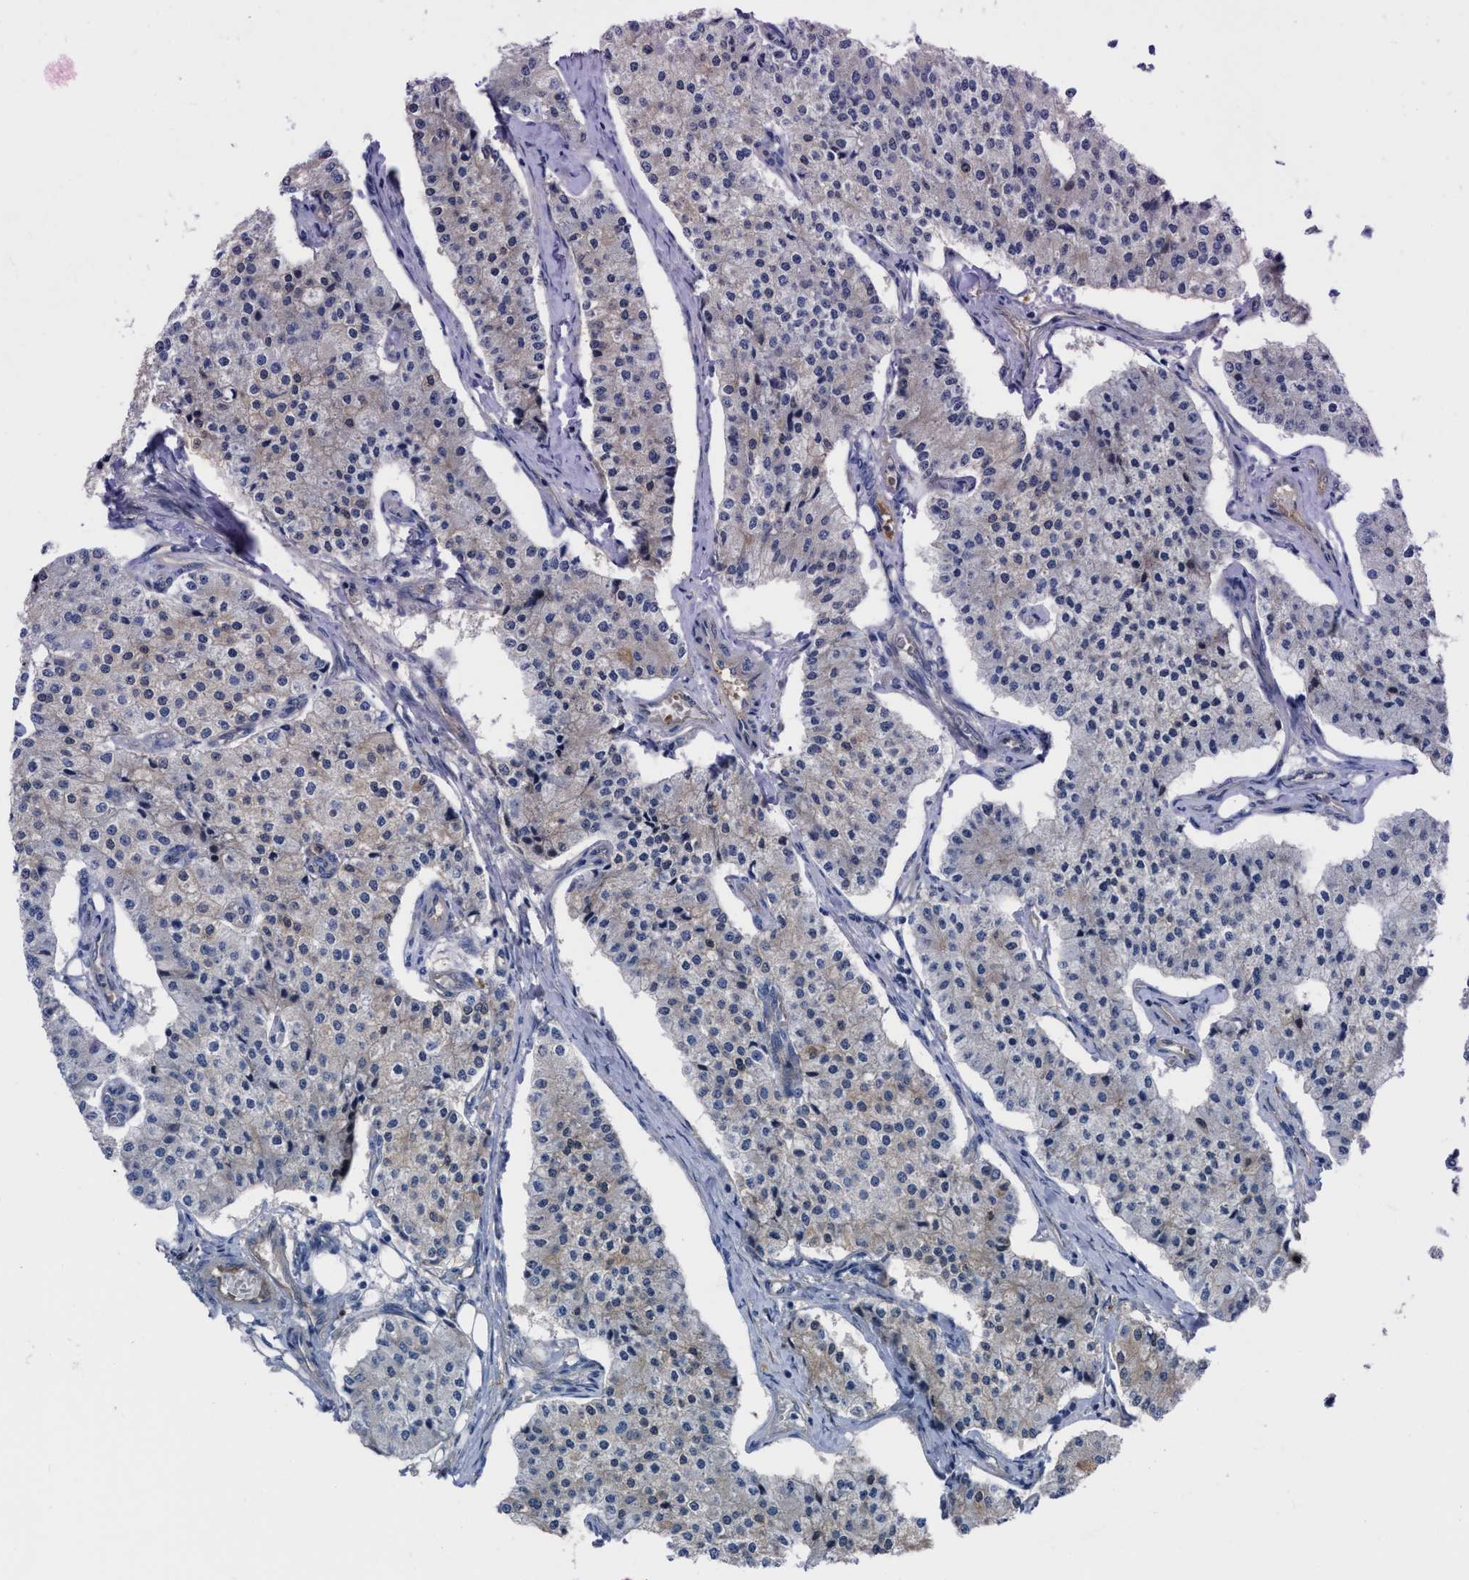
{"staining": {"intensity": "negative", "quantity": "none", "location": "none"}, "tissue": "carcinoid", "cell_type": "Tumor cells", "image_type": "cancer", "snomed": [{"axis": "morphology", "description": "Carcinoid, malignant, NOS"}, {"axis": "topography", "description": "Colon"}], "caption": "Tumor cells are negative for protein expression in human malignant carcinoid.", "gene": "TRIOBP", "patient": {"sex": "female", "age": 52}}